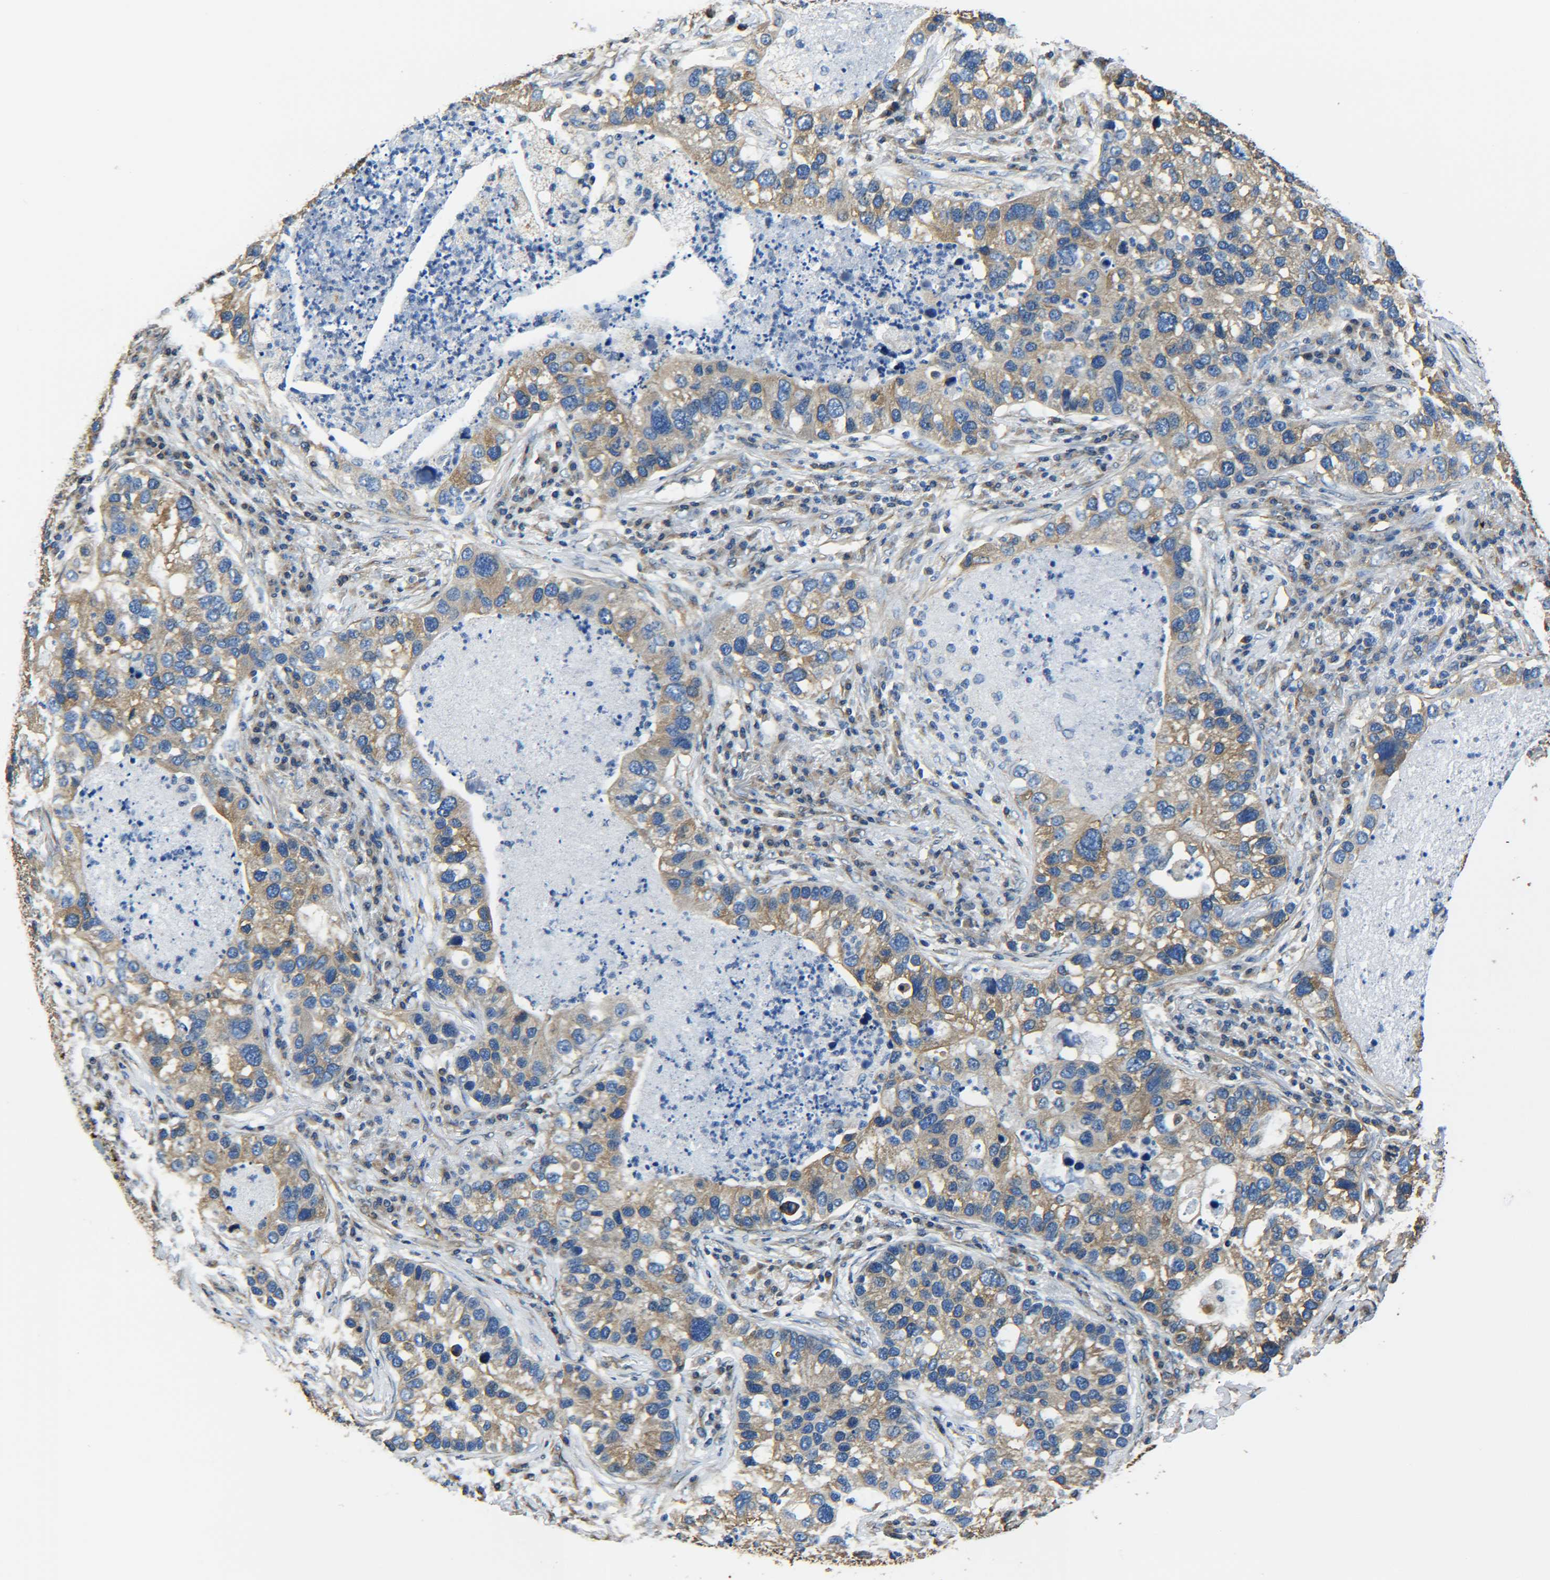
{"staining": {"intensity": "moderate", "quantity": ">75%", "location": "cytoplasmic/membranous"}, "tissue": "lung cancer", "cell_type": "Tumor cells", "image_type": "cancer", "snomed": [{"axis": "morphology", "description": "Normal tissue, NOS"}, {"axis": "morphology", "description": "Adenocarcinoma, NOS"}, {"axis": "topography", "description": "Bronchus"}, {"axis": "topography", "description": "Lung"}], "caption": "Immunohistochemical staining of adenocarcinoma (lung) displays medium levels of moderate cytoplasmic/membranous protein expression in approximately >75% of tumor cells.", "gene": "TUBB", "patient": {"sex": "male", "age": 54}}